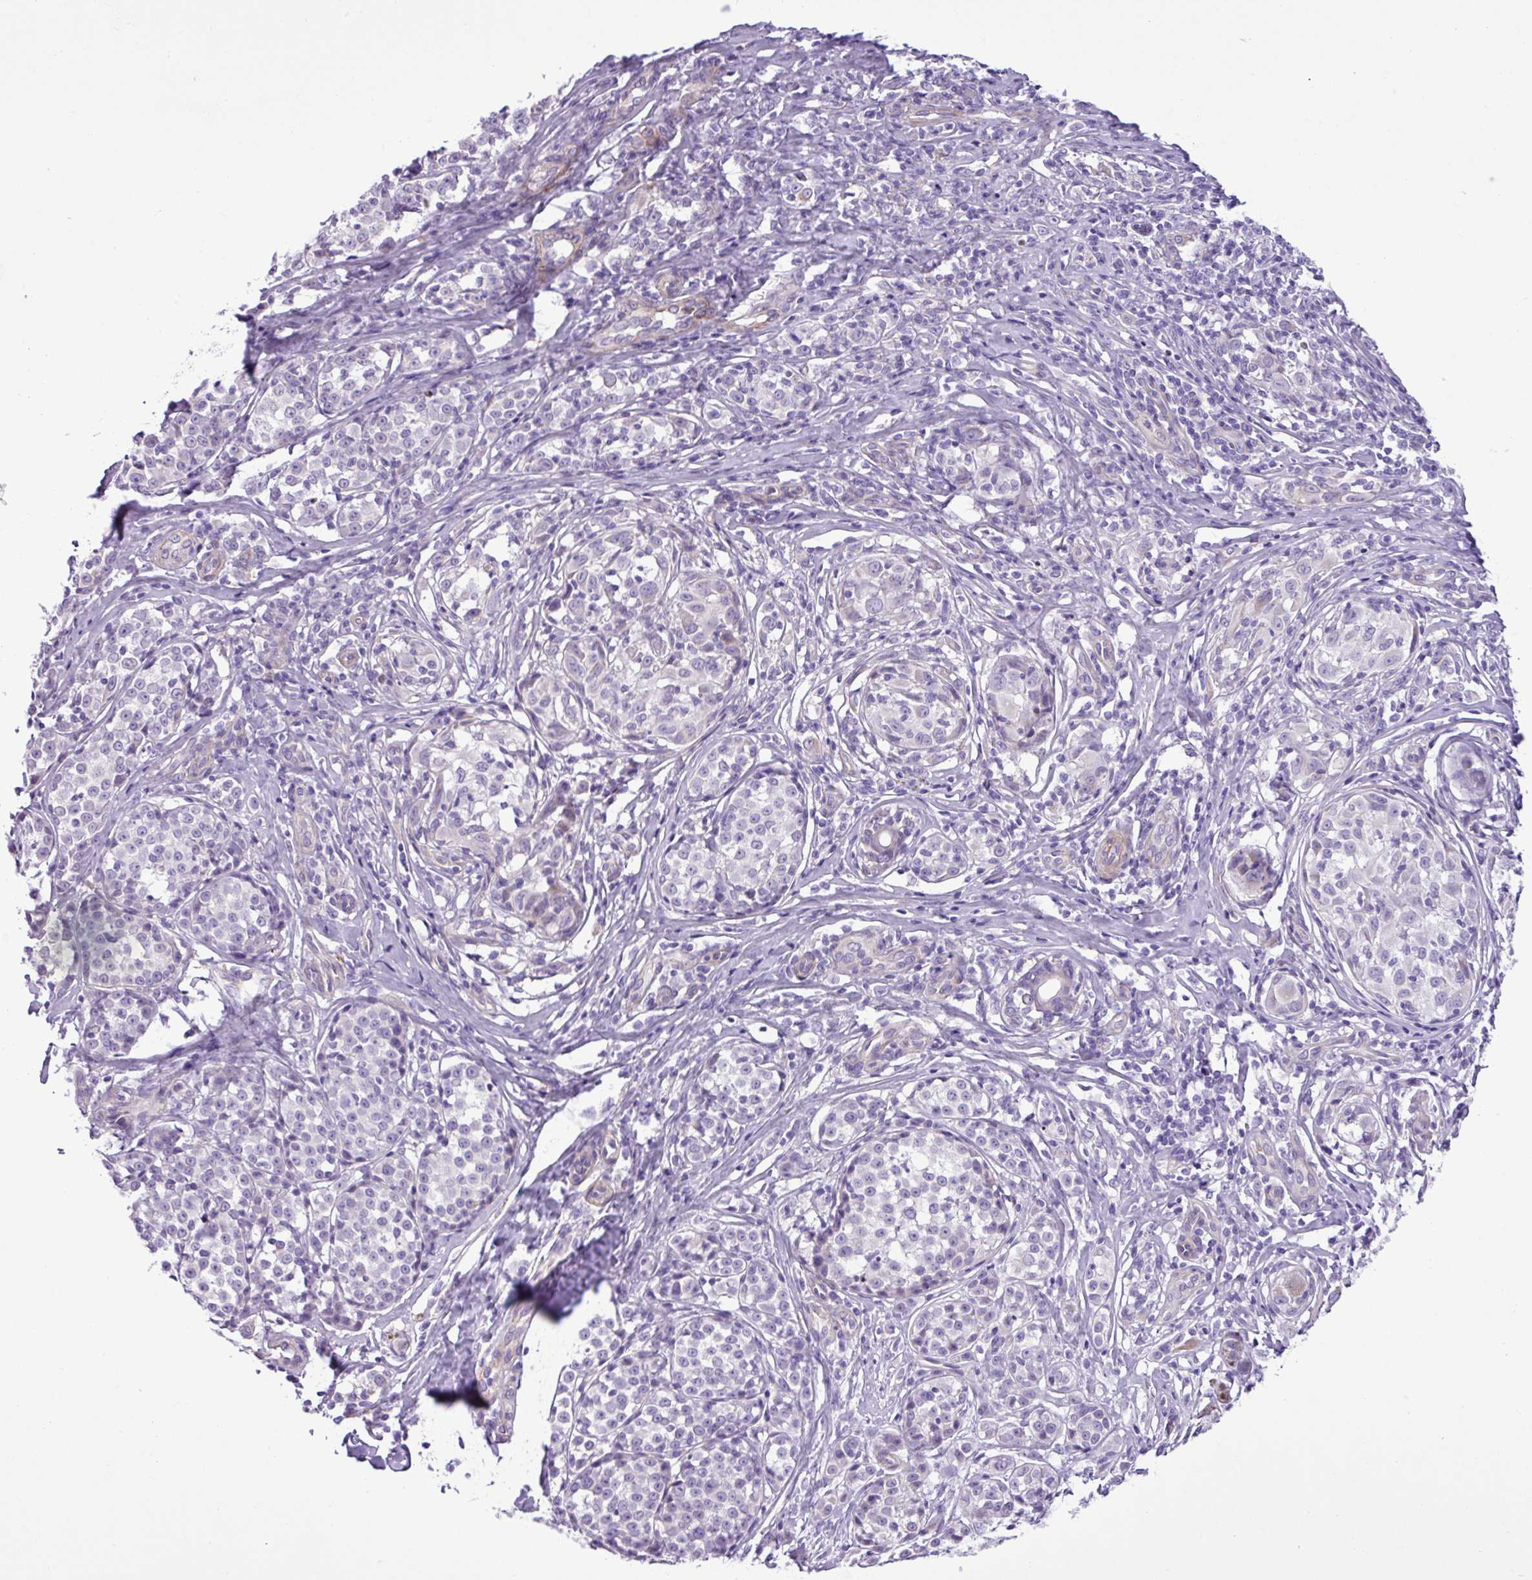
{"staining": {"intensity": "negative", "quantity": "none", "location": "none"}, "tissue": "melanoma", "cell_type": "Tumor cells", "image_type": "cancer", "snomed": [{"axis": "morphology", "description": "Malignant melanoma, NOS"}, {"axis": "topography", "description": "Skin"}], "caption": "DAB immunohistochemical staining of malignant melanoma reveals no significant staining in tumor cells.", "gene": "C11orf91", "patient": {"sex": "female", "age": 35}}